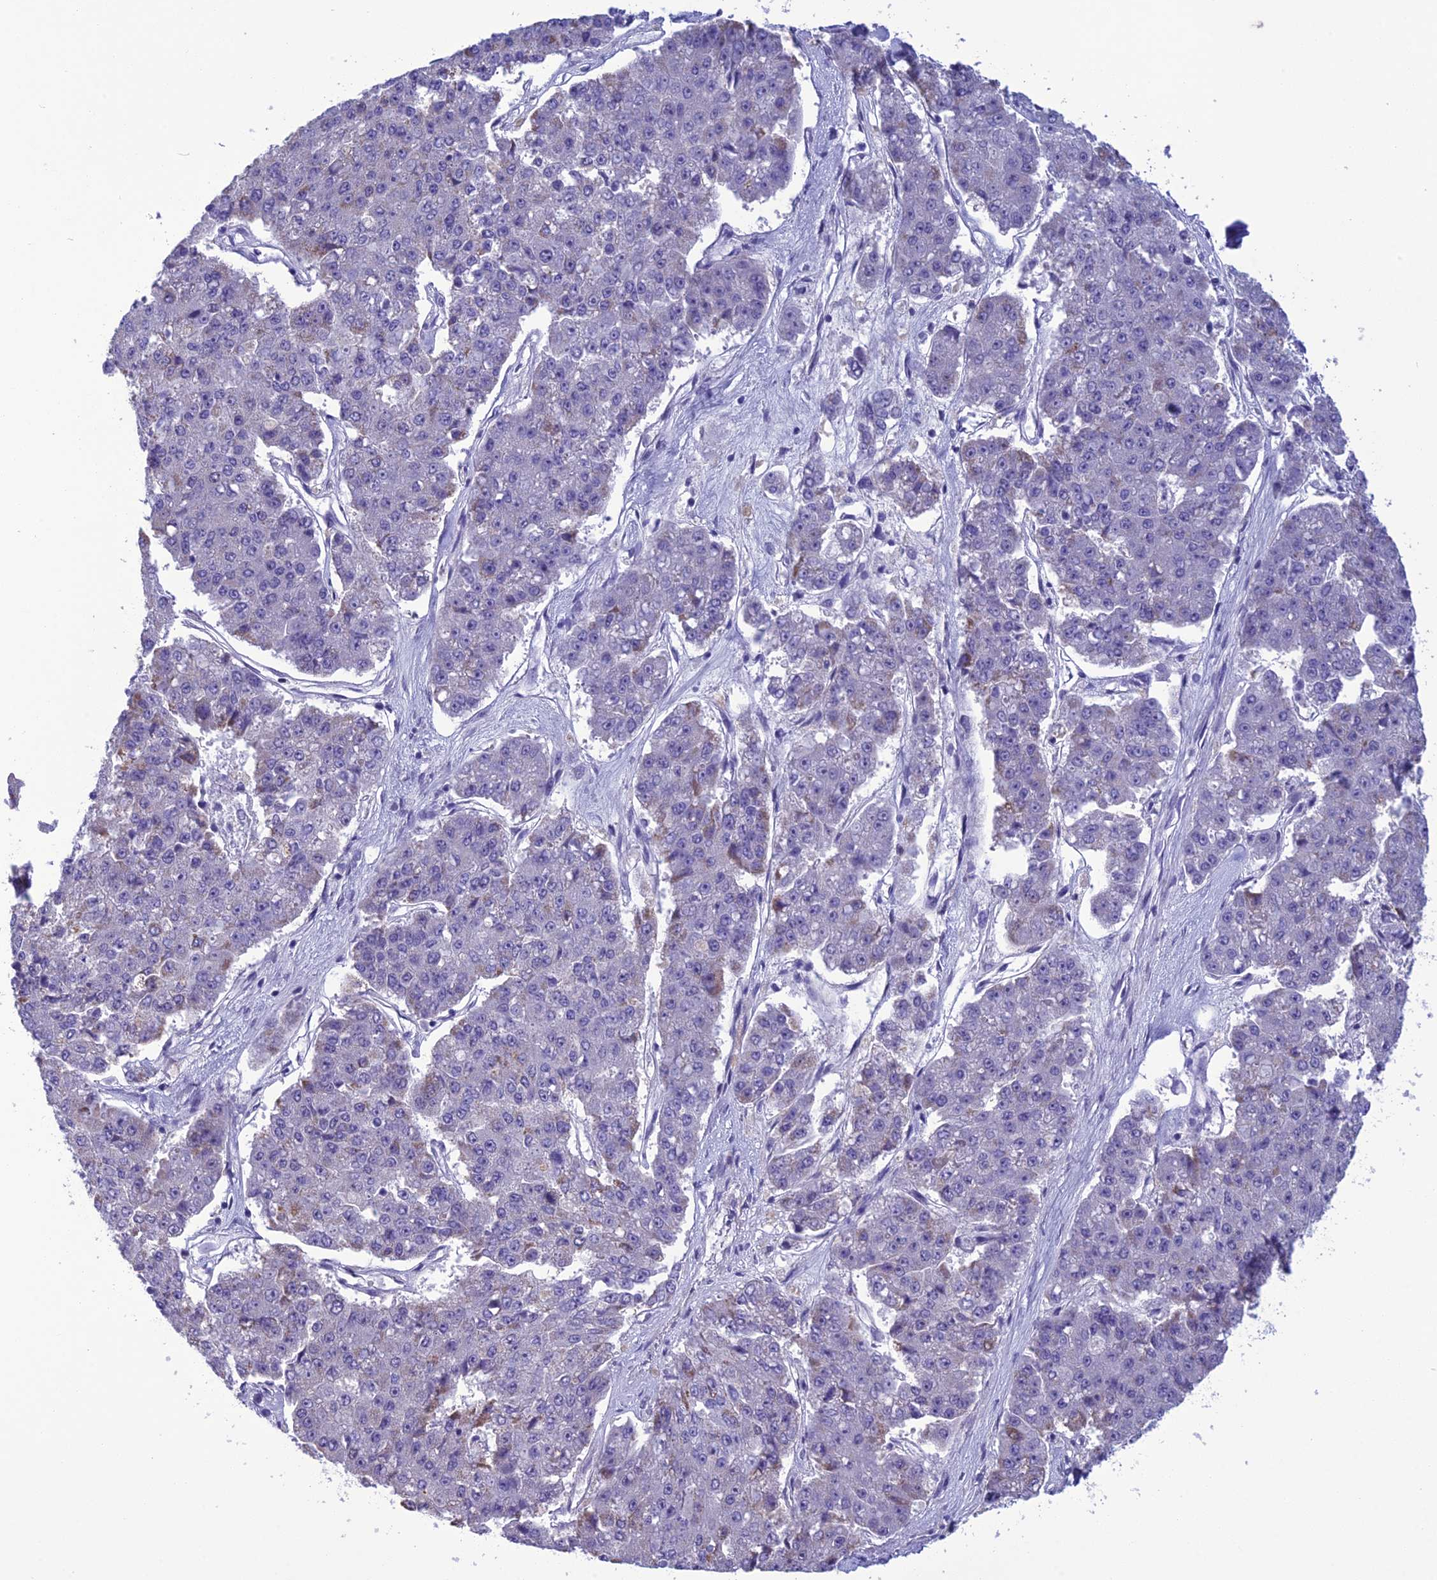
{"staining": {"intensity": "weak", "quantity": "<25%", "location": "cytoplasmic/membranous"}, "tissue": "pancreatic cancer", "cell_type": "Tumor cells", "image_type": "cancer", "snomed": [{"axis": "morphology", "description": "Adenocarcinoma, NOS"}, {"axis": "topography", "description": "Pancreas"}], "caption": "This is an immunohistochemistry (IHC) photomicrograph of pancreatic adenocarcinoma. There is no staining in tumor cells.", "gene": "BBS2", "patient": {"sex": "male", "age": 50}}